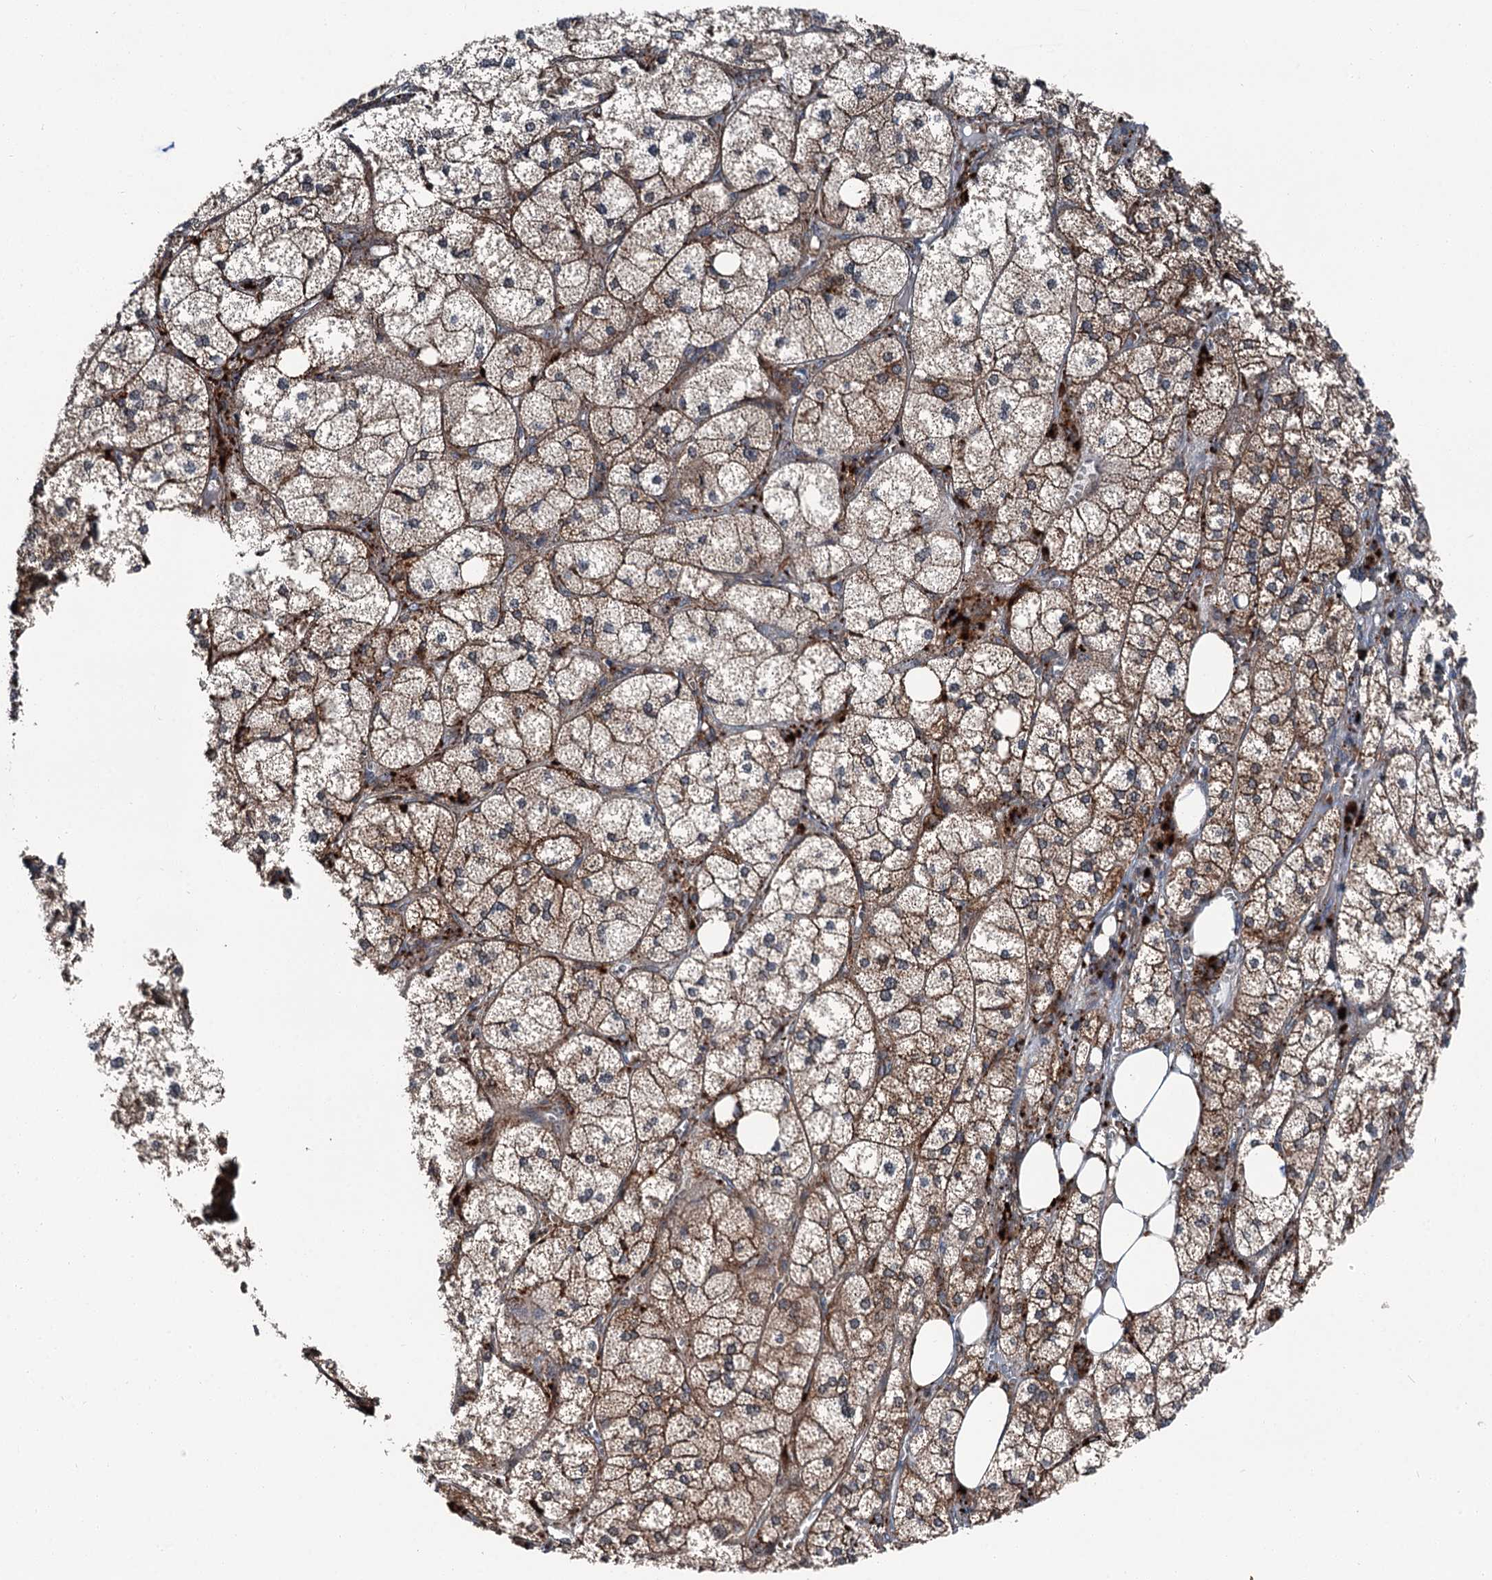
{"staining": {"intensity": "strong", "quantity": ">75%", "location": "cytoplasmic/membranous,nuclear"}, "tissue": "adrenal gland", "cell_type": "Glandular cells", "image_type": "normal", "snomed": [{"axis": "morphology", "description": "Normal tissue, NOS"}, {"axis": "topography", "description": "Adrenal gland"}], "caption": "High-power microscopy captured an immunohistochemistry photomicrograph of normal adrenal gland, revealing strong cytoplasmic/membranous,nuclear staining in about >75% of glandular cells. (DAB (3,3'-diaminobenzidine) IHC, brown staining for protein, blue staining for nuclei).", "gene": "POLR1D", "patient": {"sex": "female", "age": 61}}